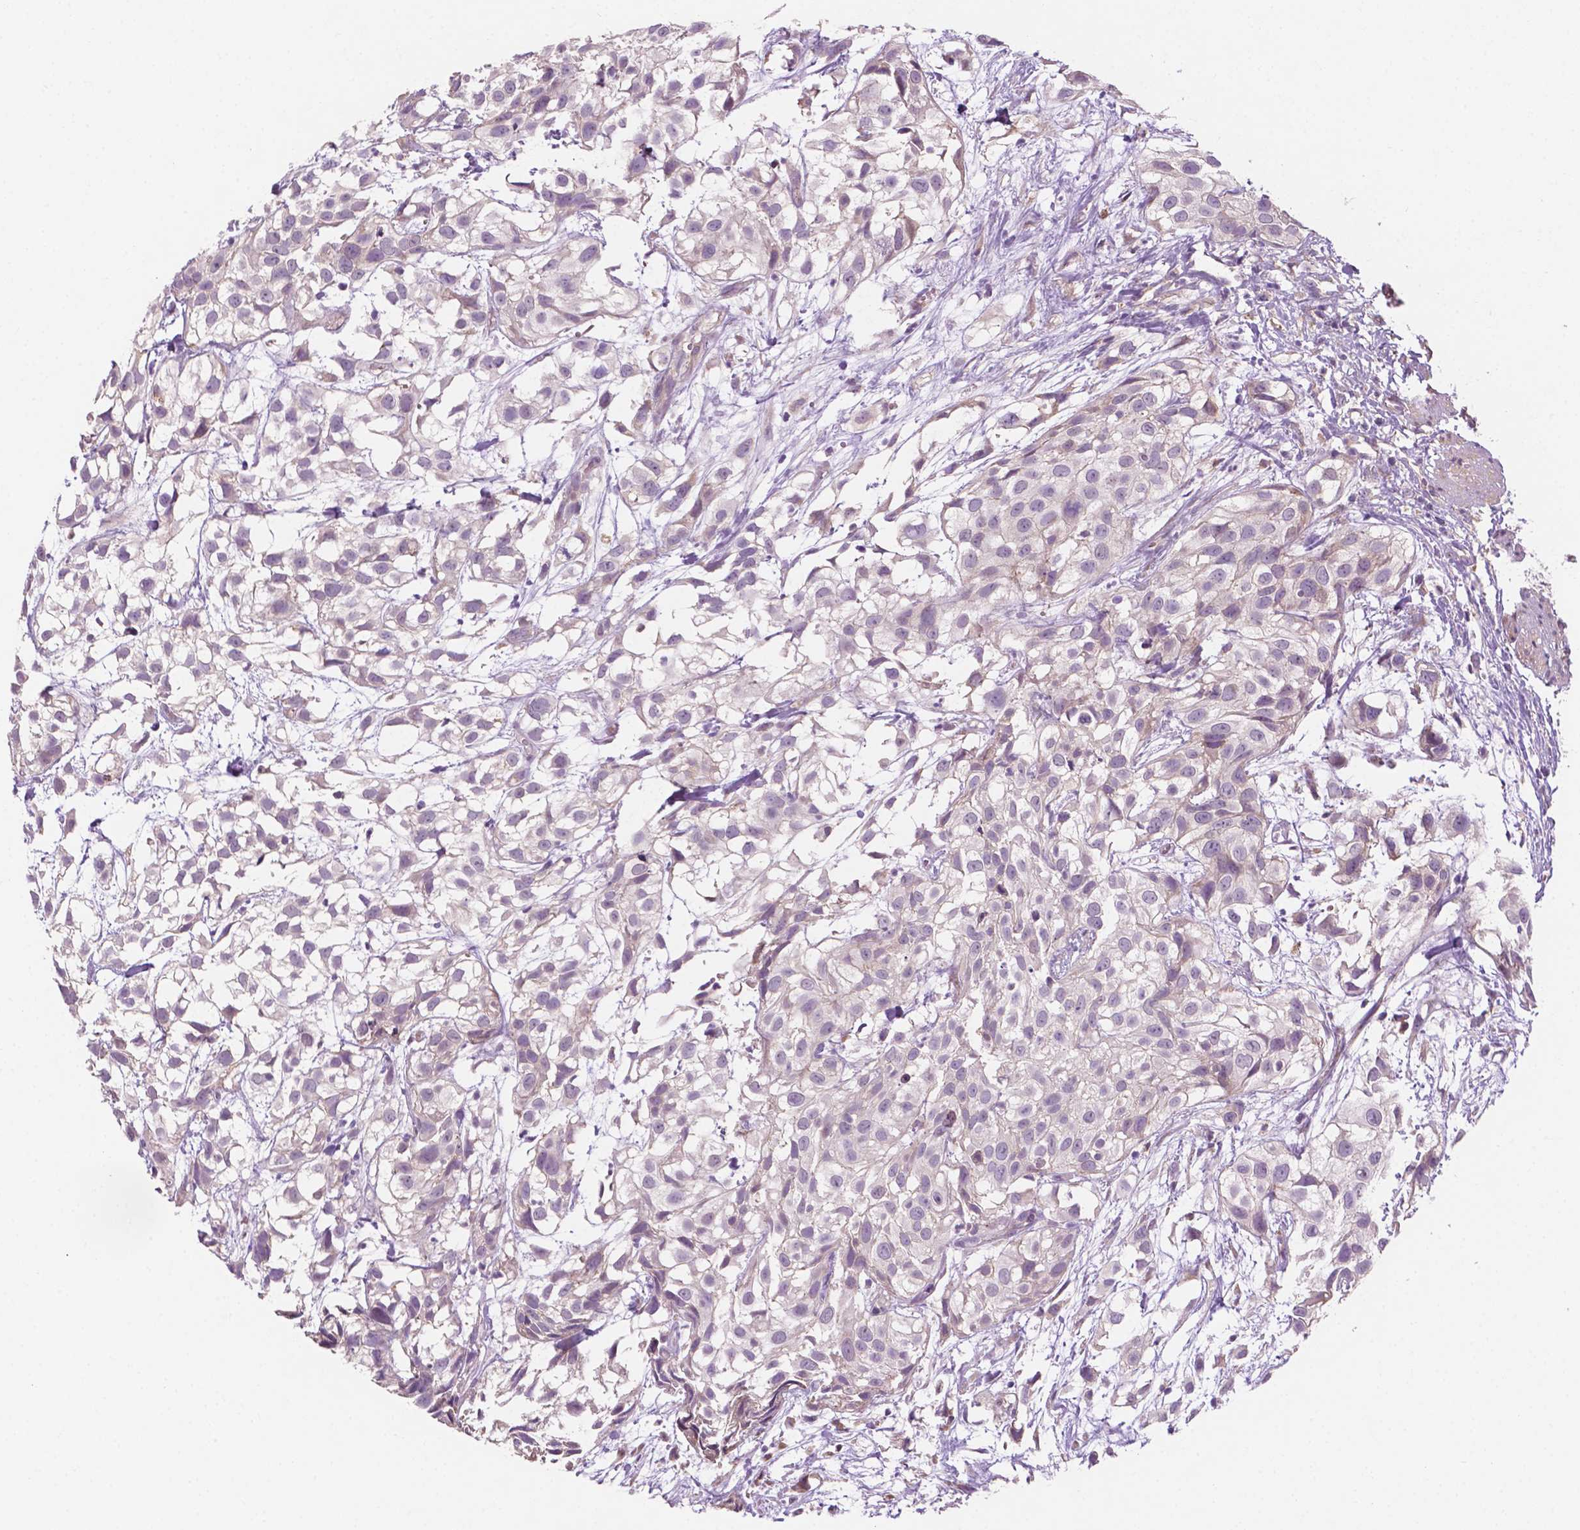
{"staining": {"intensity": "negative", "quantity": "none", "location": "none"}, "tissue": "urothelial cancer", "cell_type": "Tumor cells", "image_type": "cancer", "snomed": [{"axis": "morphology", "description": "Urothelial carcinoma, High grade"}, {"axis": "topography", "description": "Urinary bladder"}], "caption": "The histopathology image shows no significant positivity in tumor cells of urothelial cancer.", "gene": "LRP1B", "patient": {"sex": "male", "age": 56}}